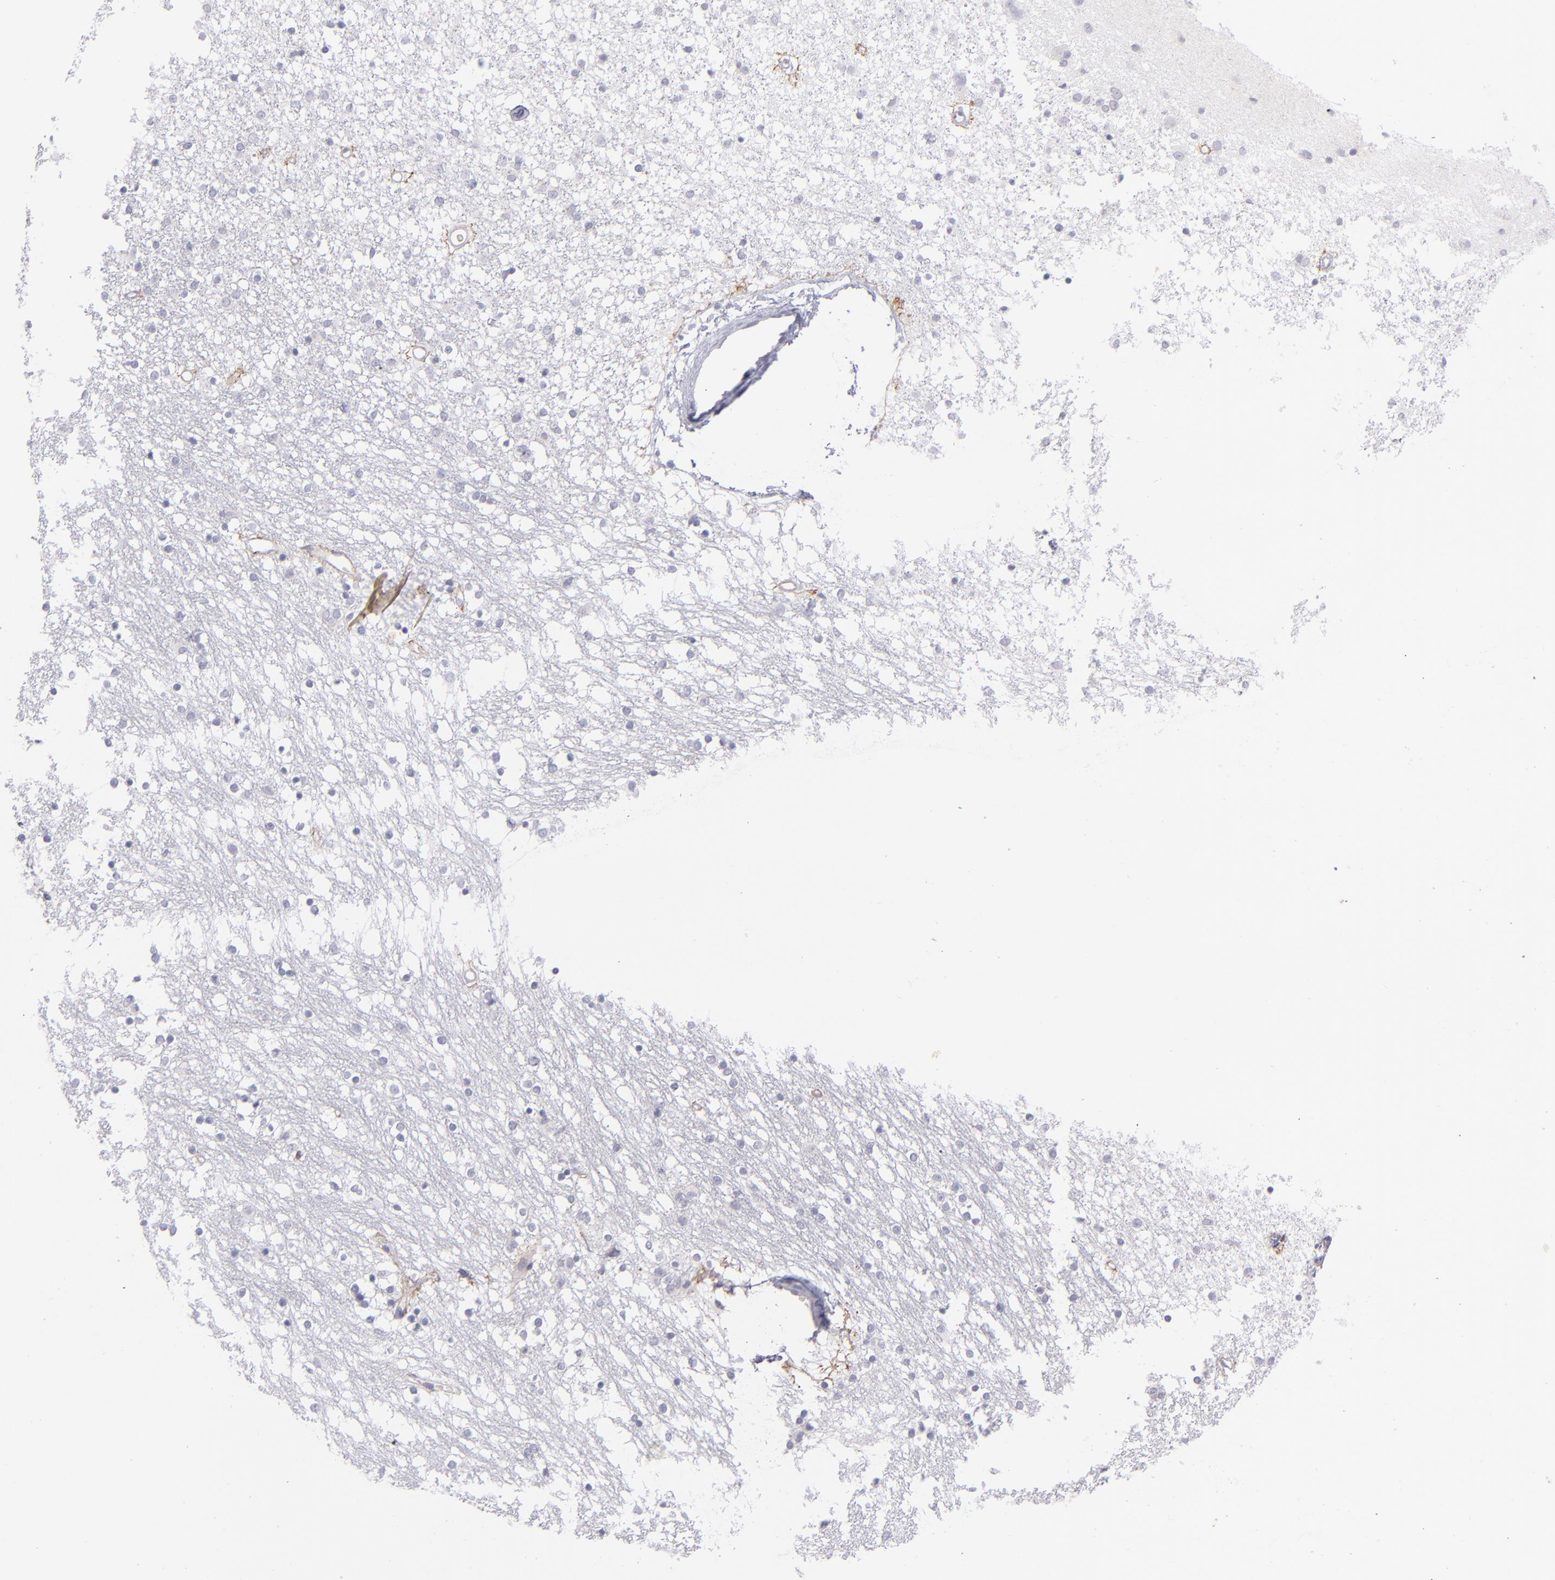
{"staining": {"intensity": "negative", "quantity": "none", "location": "none"}, "tissue": "caudate", "cell_type": "Glial cells", "image_type": "normal", "snomed": [{"axis": "morphology", "description": "Normal tissue, NOS"}, {"axis": "topography", "description": "Lateral ventricle wall"}], "caption": "The image displays no staining of glial cells in unremarkable caudate.", "gene": "ITGB4", "patient": {"sex": "female", "age": 54}}